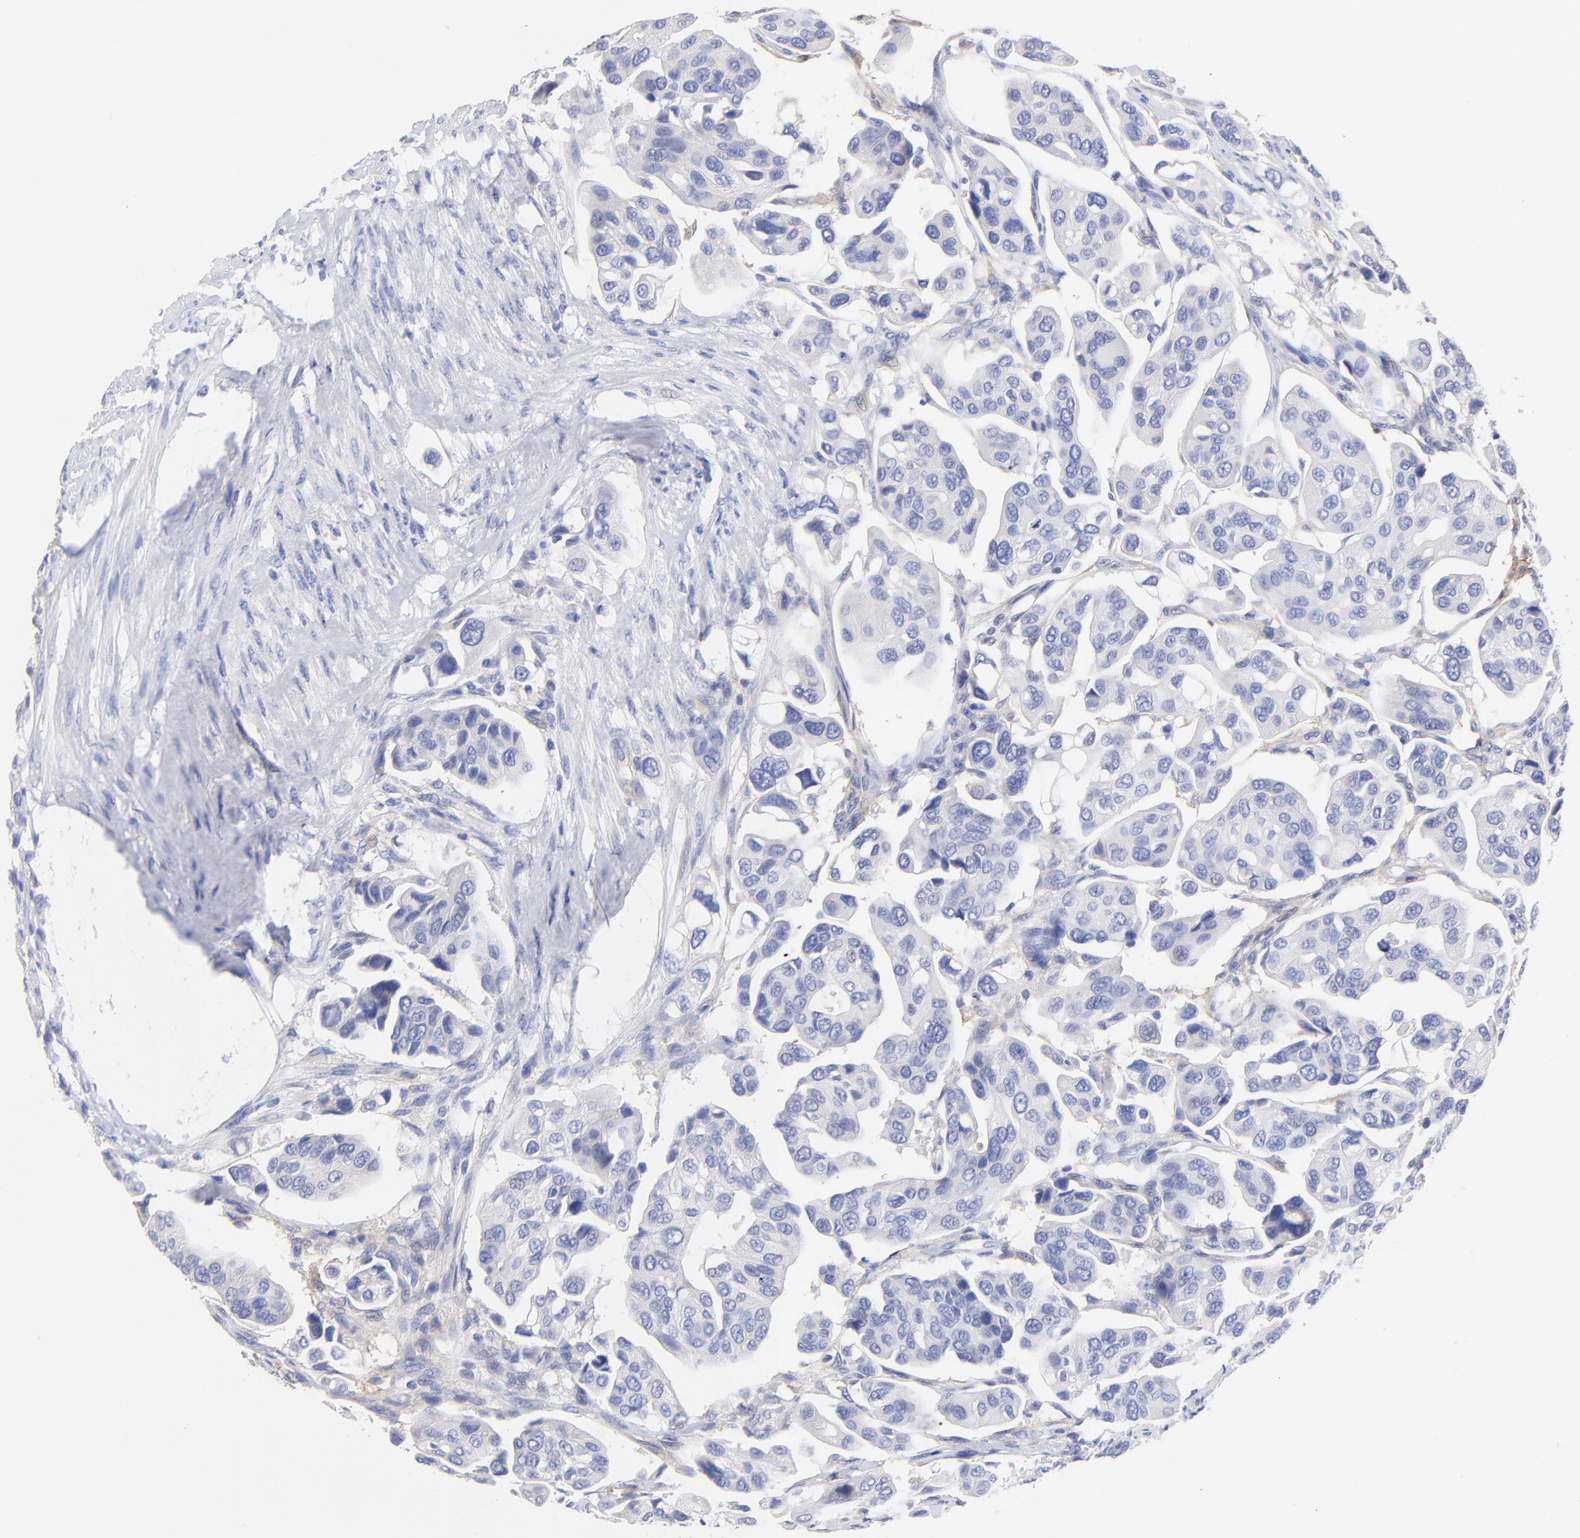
{"staining": {"intensity": "negative", "quantity": "none", "location": "none"}, "tissue": "urothelial cancer", "cell_type": "Tumor cells", "image_type": "cancer", "snomed": [{"axis": "morphology", "description": "Adenocarcinoma, NOS"}, {"axis": "topography", "description": "Urinary bladder"}], "caption": "The image exhibits no significant expression in tumor cells of adenocarcinoma.", "gene": "SLC44A2", "patient": {"sex": "male", "age": 61}}